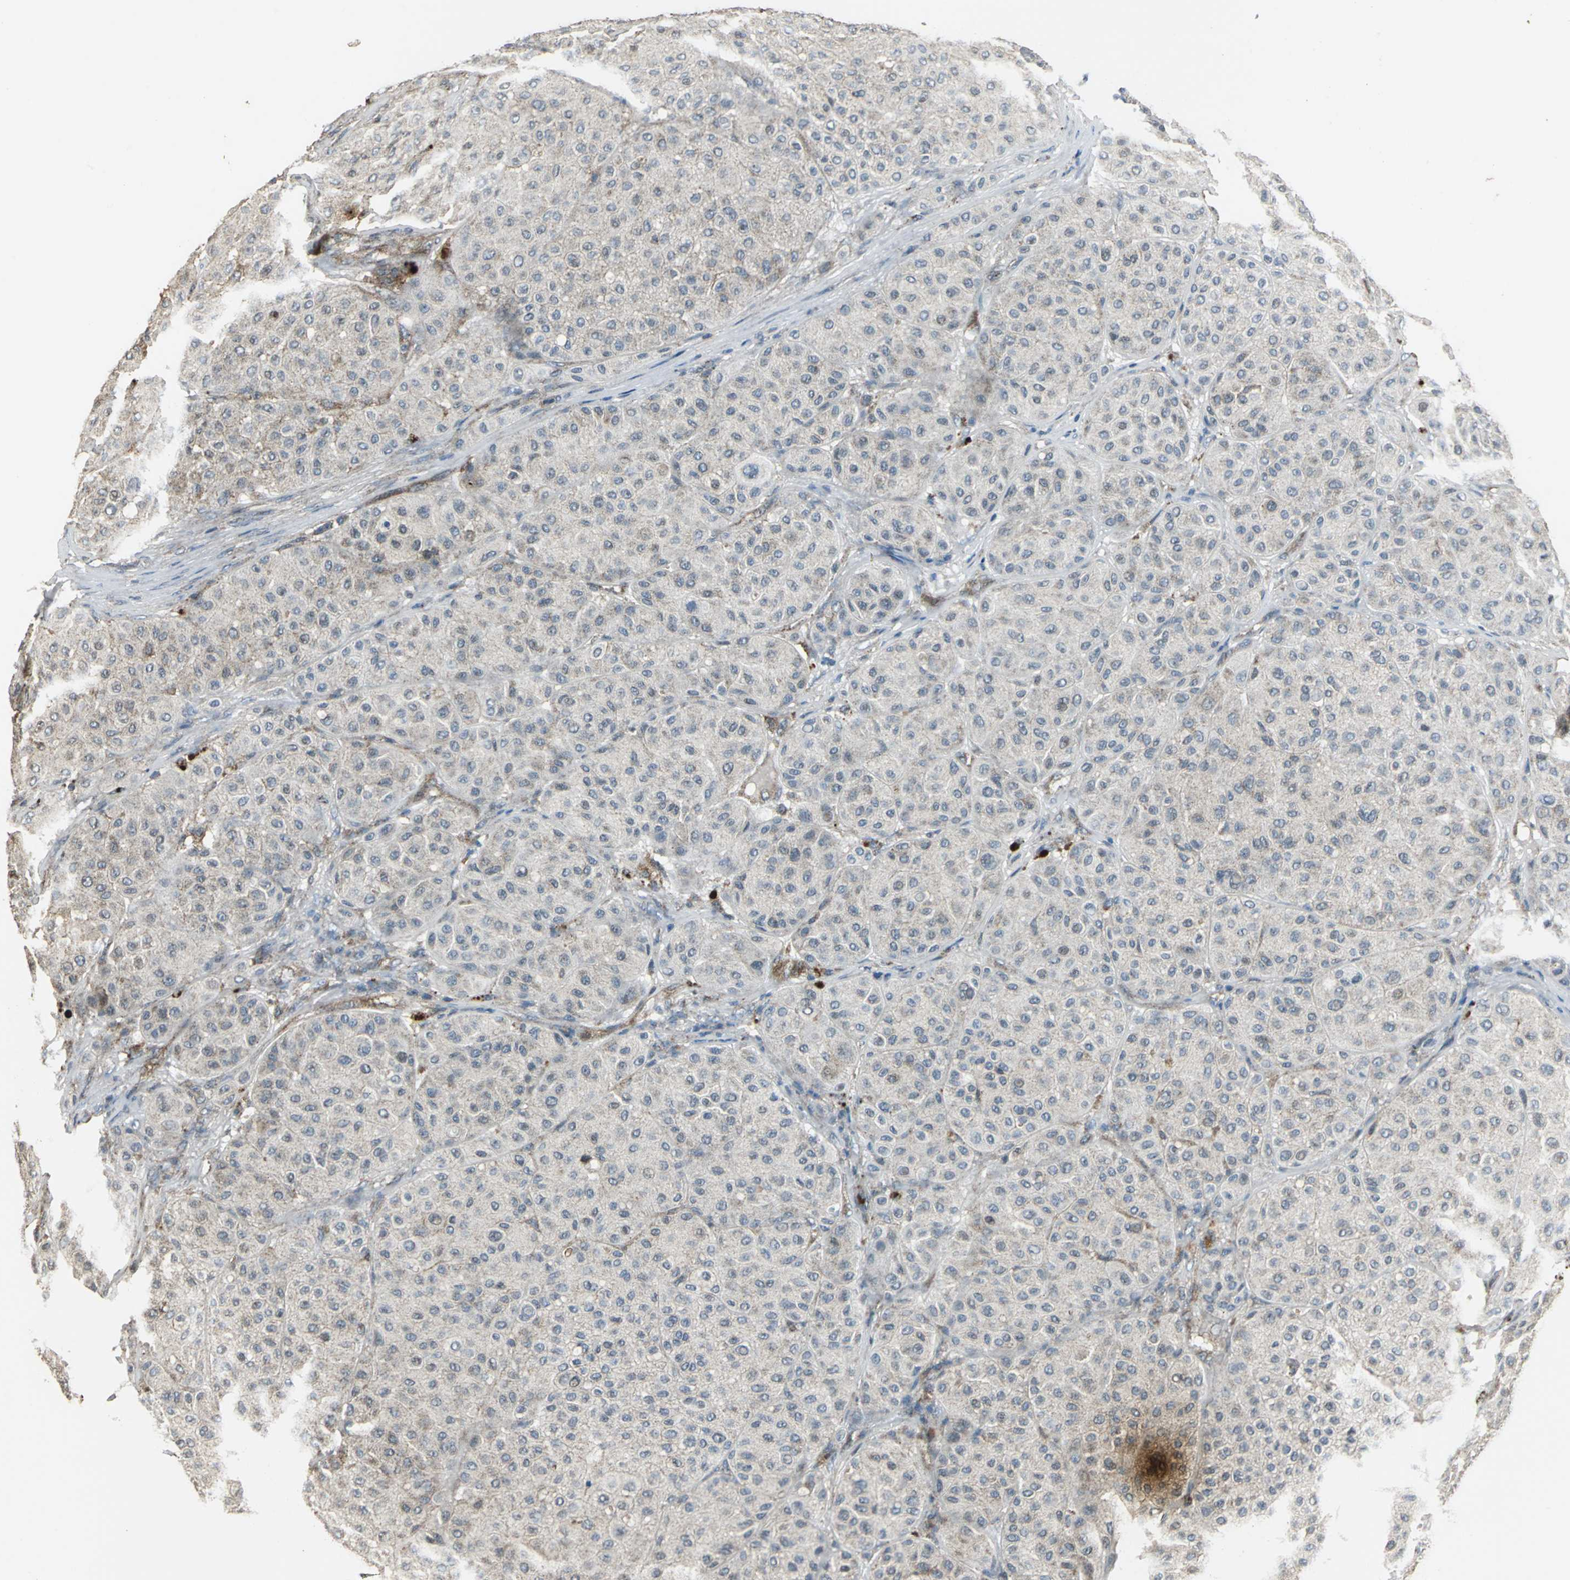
{"staining": {"intensity": "weak", "quantity": ">75%", "location": "cytoplasmic/membranous"}, "tissue": "melanoma", "cell_type": "Tumor cells", "image_type": "cancer", "snomed": [{"axis": "morphology", "description": "Normal tissue, NOS"}, {"axis": "morphology", "description": "Malignant melanoma, Metastatic site"}, {"axis": "topography", "description": "Skin"}], "caption": "High-magnification brightfield microscopy of melanoma stained with DAB (brown) and counterstained with hematoxylin (blue). tumor cells exhibit weak cytoplasmic/membranous staining is identified in about>75% of cells.", "gene": "DNAJB4", "patient": {"sex": "male", "age": 41}}